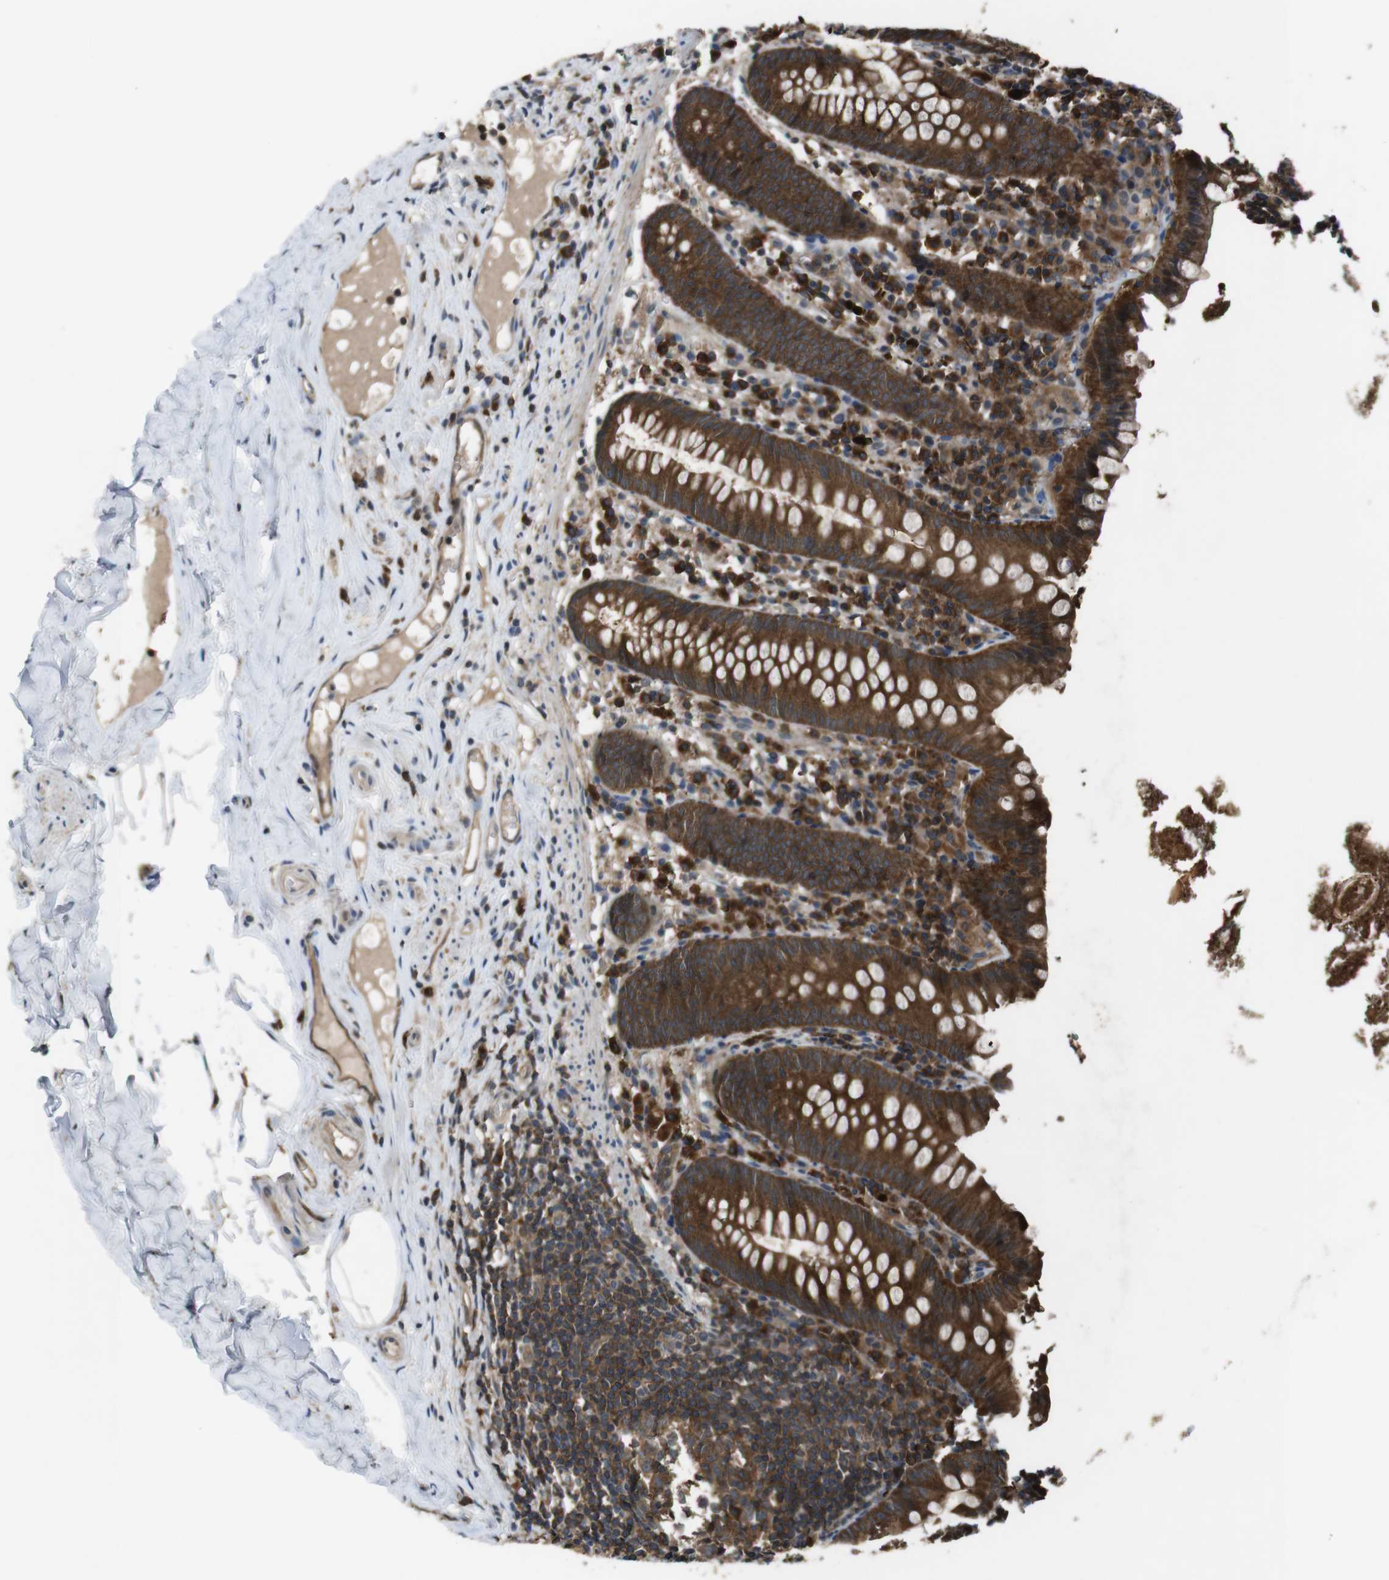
{"staining": {"intensity": "strong", "quantity": ">75%", "location": "cytoplasmic/membranous"}, "tissue": "appendix", "cell_type": "Glandular cells", "image_type": "normal", "snomed": [{"axis": "morphology", "description": "Normal tissue, NOS"}, {"axis": "topography", "description": "Appendix"}], "caption": "A high-resolution image shows IHC staining of benign appendix, which displays strong cytoplasmic/membranous positivity in about >75% of glandular cells.", "gene": "SLC22A23", "patient": {"sex": "male", "age": 52}}